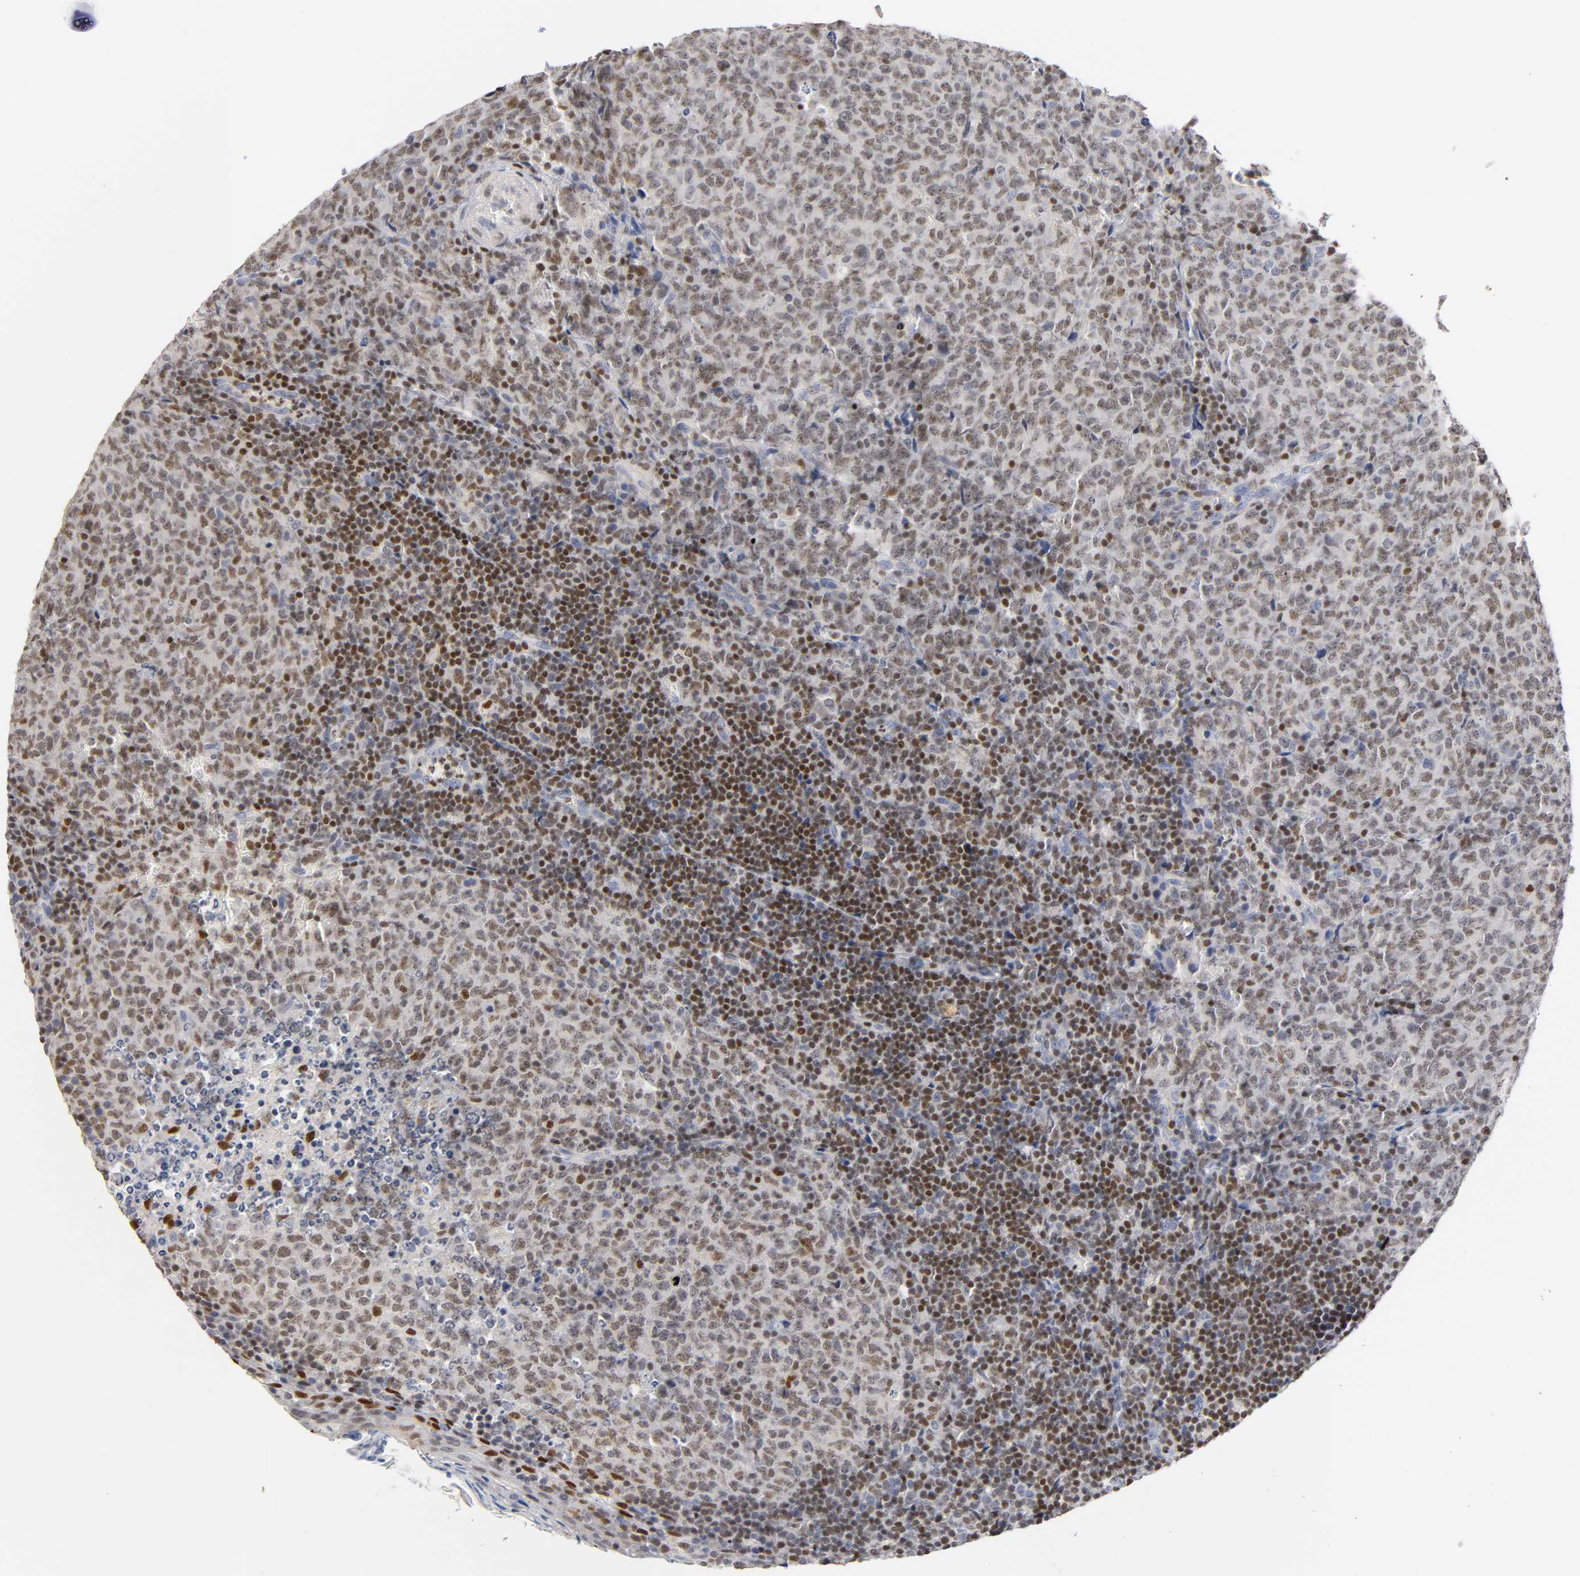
{"staining": {"intensity": "moderate", "quantity": ">75%", "location": "nuclear"}, "tissue": "lymphoma", "cell_type": "Tumor cells", "image_type": "cancer", "snomed": [{"axis": "morphology", "description": "Malignant lymphoma, non-Hodgkin's type, High grade"}, {"axis": "topography", "description": "Tonsil"}], "caption": "Immunohistochemistry (IHC) image of lymphoma stained for a protein (brown), which displays medium levels of moderate nuclear positivity in about >75% of tumor cells.", "gene": "RUNX1", "patient": {"sex": "female", "age": 36}}